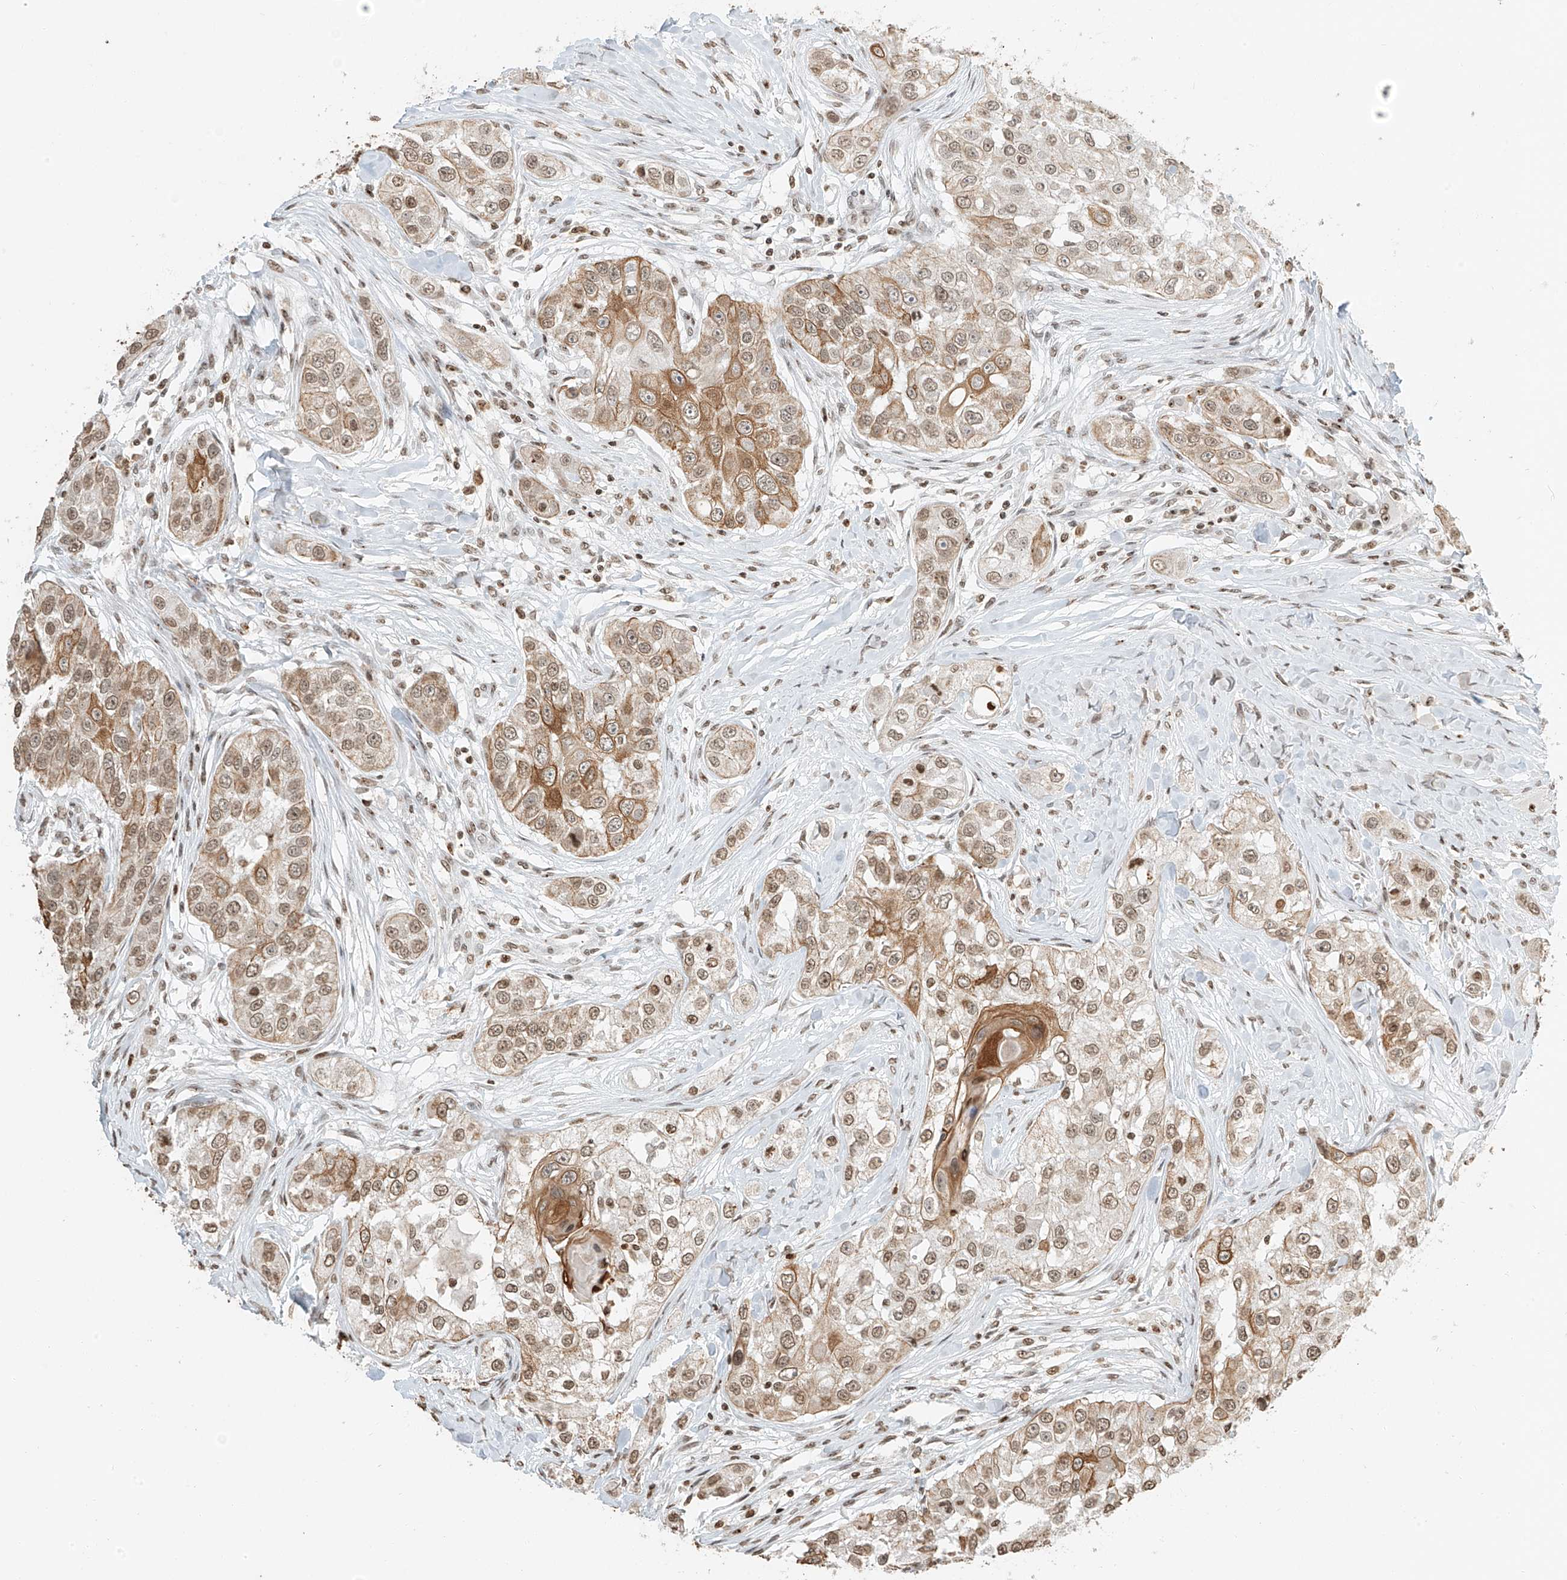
{"staining": {"intensity": "moderate", "quantity": ">75%", "location": "cytoplasmic/membranous,nuclear"}, "tissue": "head and neck cancer", "cell_type": "Tumor cells", "image_type": "cancer", "snomed": [{"axis": "morphology", "description": "Normal tissue, NOS"}, {"axis": "morphology", "description": "Squamous cell carcinoma, NOS"}, {"axis": "topography", "description": "Skeletal muscle"}, {"axis": "topography", "description": "Head-Neck"}], "caption": "This is an image of immunohistochemistry staining of head and neck cancer (squamous cell carcinoma), which shows moderate expression in the cytoplasmic/membranous and nuclear of tumor cells.", "gene": "C17orf58", "patient": {"sex": "male", "age": 51}}